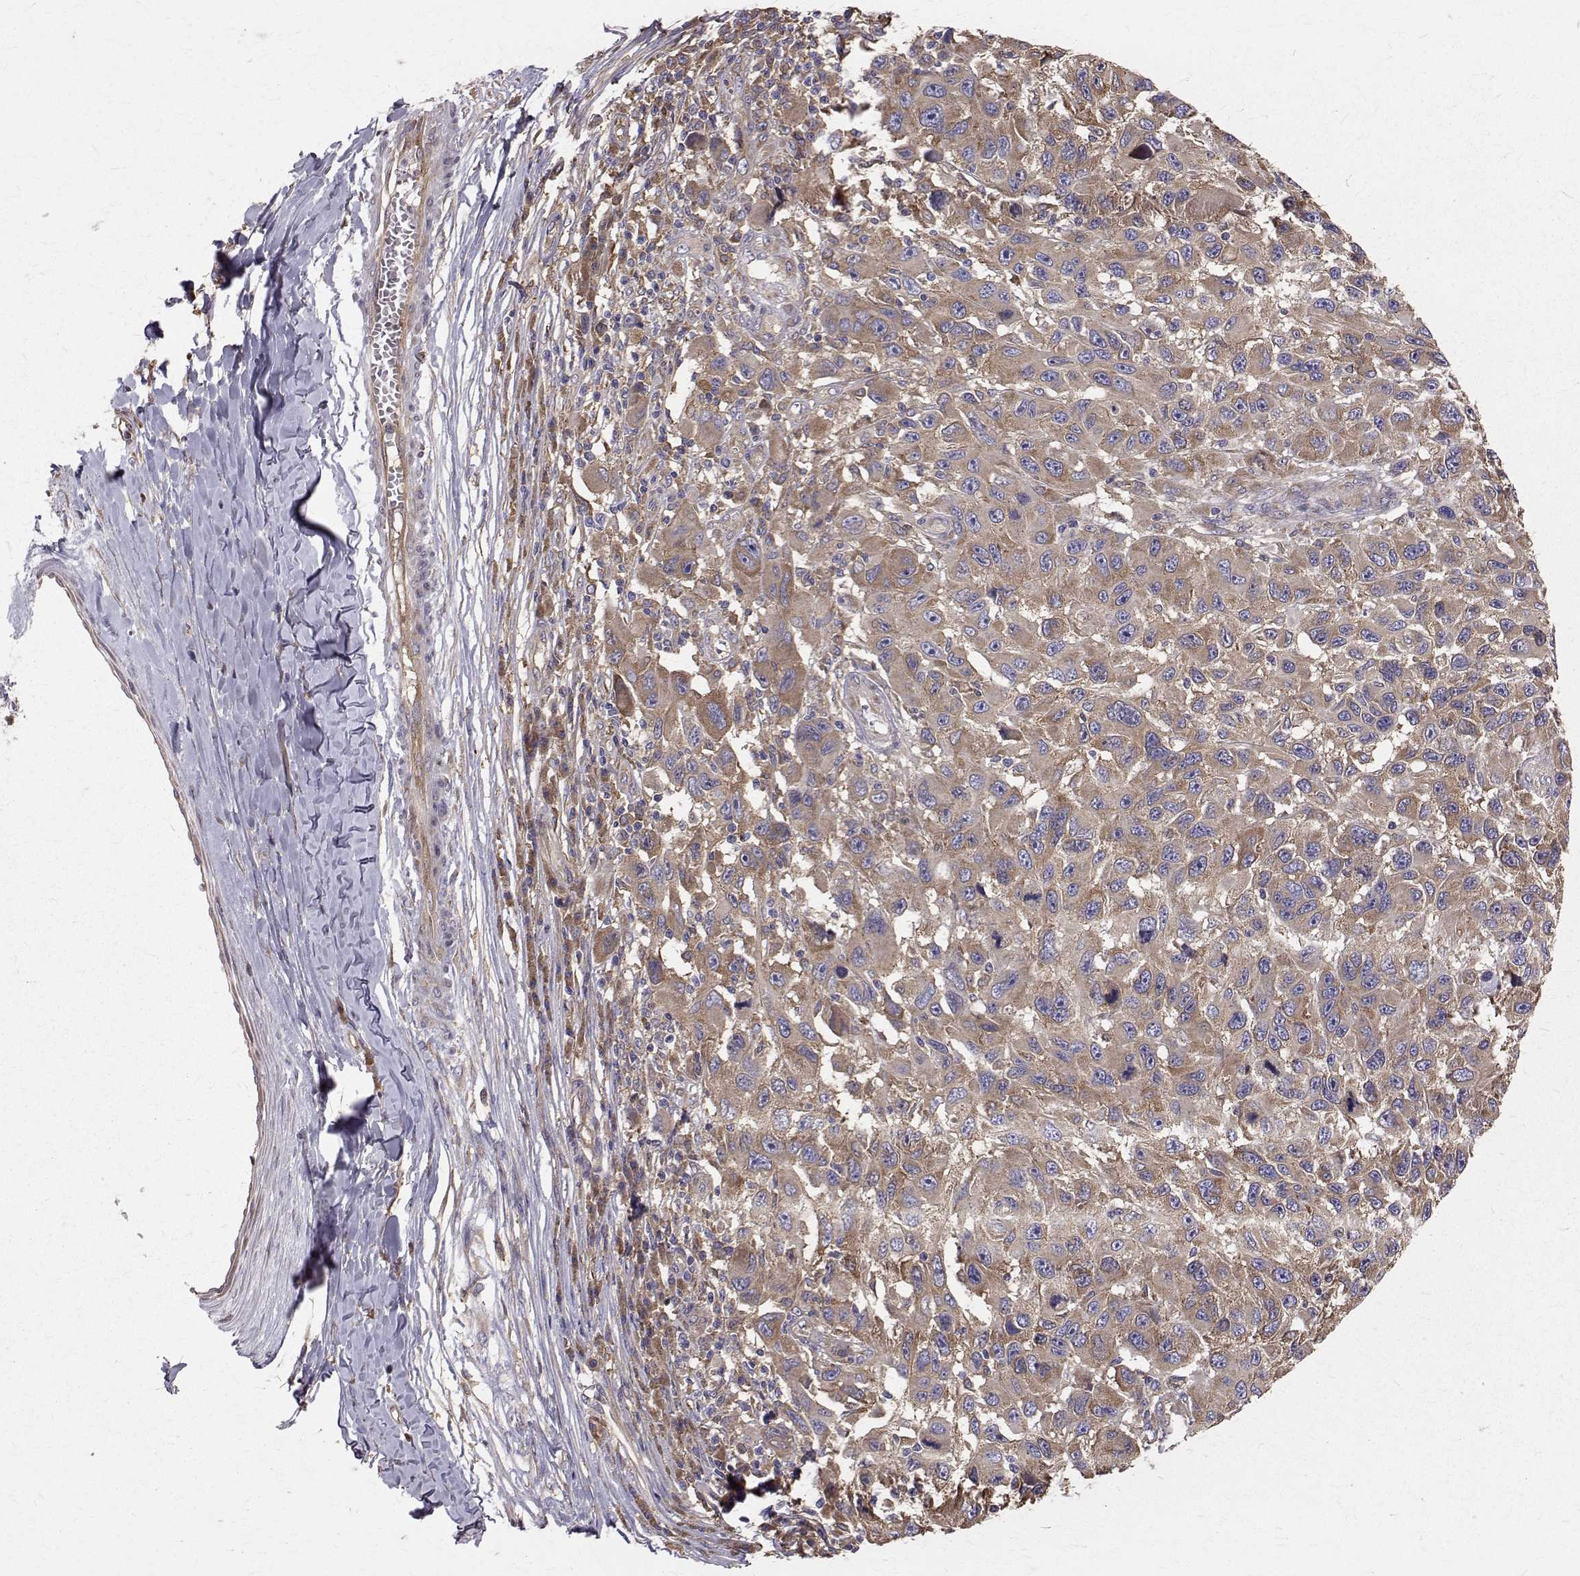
{"staining": {"intensity": "moderate", "quantity": "25%-75%", "location": "cytoplasmic/membranous"}, "tissue": "melanoma", "cell_type": "Tumor cells", "image_type": "cancer", "snomed": [{"axis": "morphology", "description": "Malignant melanoma, NOS"}, {"axis": "topography", "description": "Skin"}], "caption": "This histopathology image shows immunohistochemistry (IHC) staining of melanoma, with medium moderate cytoplasmic/membranous expression in approximately 25%-75% of tumor cells.", "gene": "FARSB", "patient": {"sex": "male", "age": 53}}